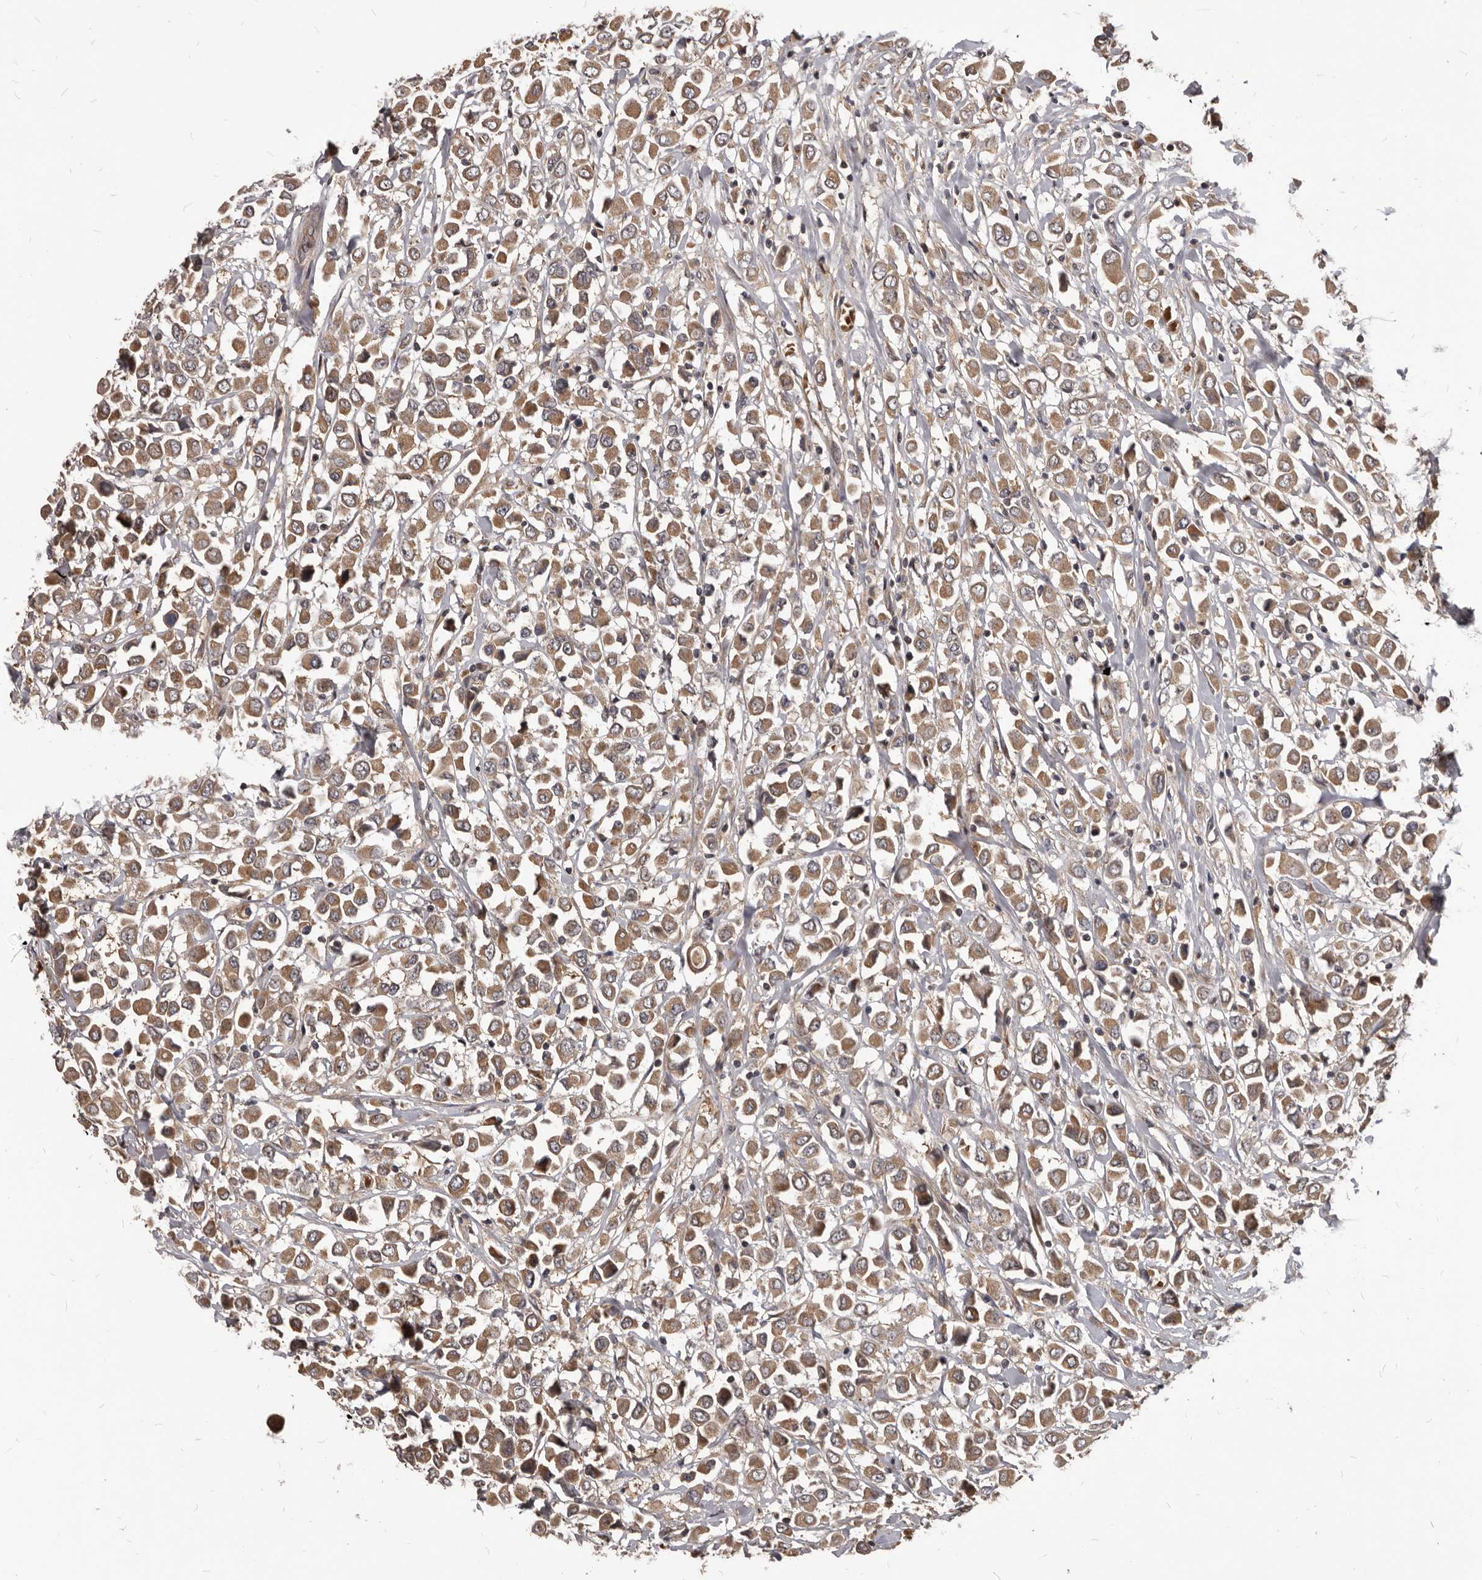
{"staining": {"intensity": "moderate", "quantity": ">75%", "location": "cytoplasmic/membranous"}, "tissue": "breast cancer", "cell_type": "Tumor cells", "image_type": "cancer", "snomed": [{"axis": "morphology", "description": "Duct carcinoma"}, {"axis": "topography", "description": "Breast"}], "caption": "Breast intraductal carcinoma tissue demonstrates moderate cytoplasmic/membranous positivity in about >75% of tumor cells, visualized by immunohistochemistry.", "gene": "GABPB2", "patient": {"sex": "female", "age": 61}}